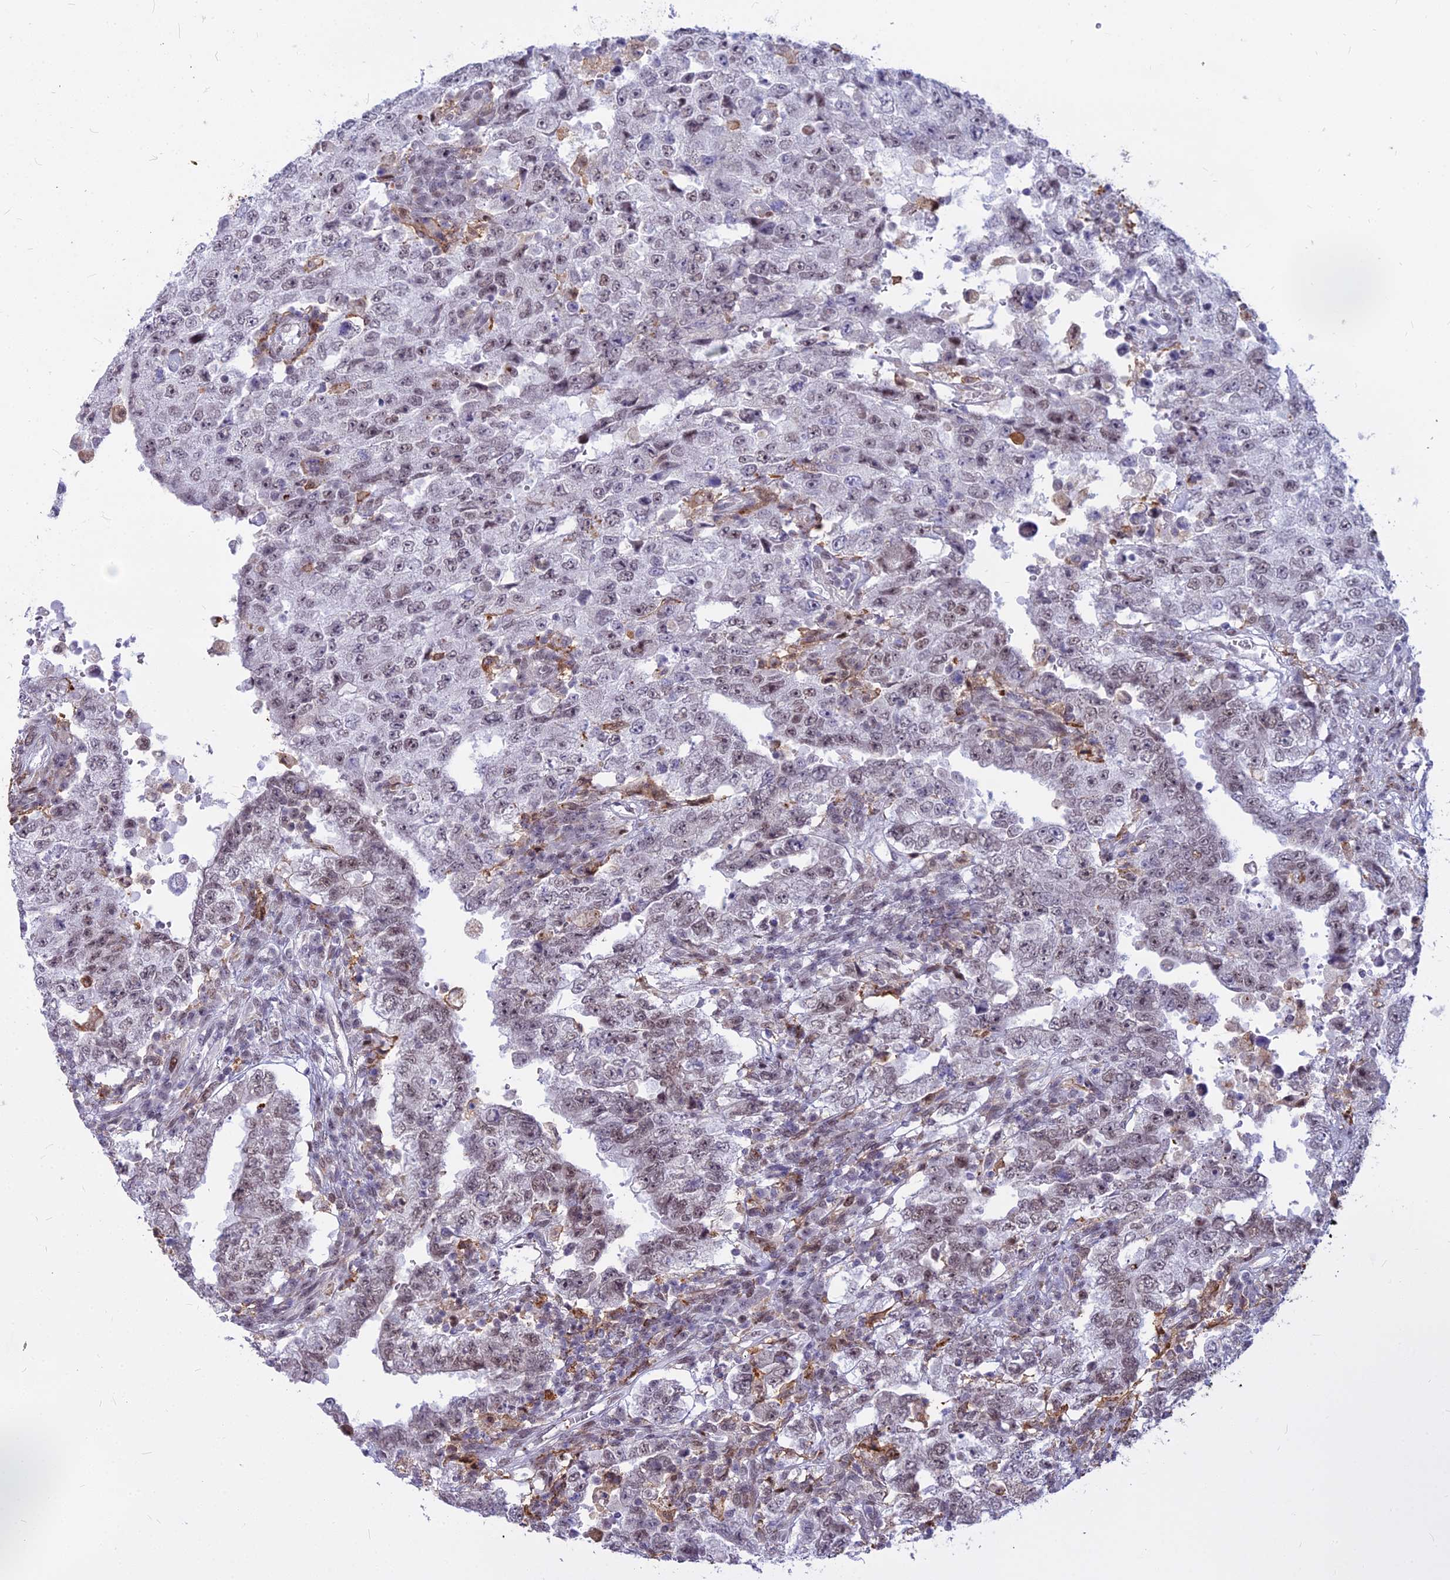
{"staining": {"intensity": "weak", "quantity": "25%-75%", "location": "nuclear"}, "tissue": "testis cancer", "cell_type": "Tumor cells", "image_type": "cancer", "snomed": [{"axis": "morphology", "description": "Carcinoma, Embryonal, NOS"}, {"axis": "topography", "description": "Testis"}], "caption": "IHC photomicrograph of neoplastic tissue: testis cancer (embryonal carcinoma) stained using IHC displays low levels of weak protein expression localized specifically in the nuclear of tumor cells, appearing as a nuclear brown color.", "gene": "ALG10", "patient": {"sex": "male", "age": 26}}